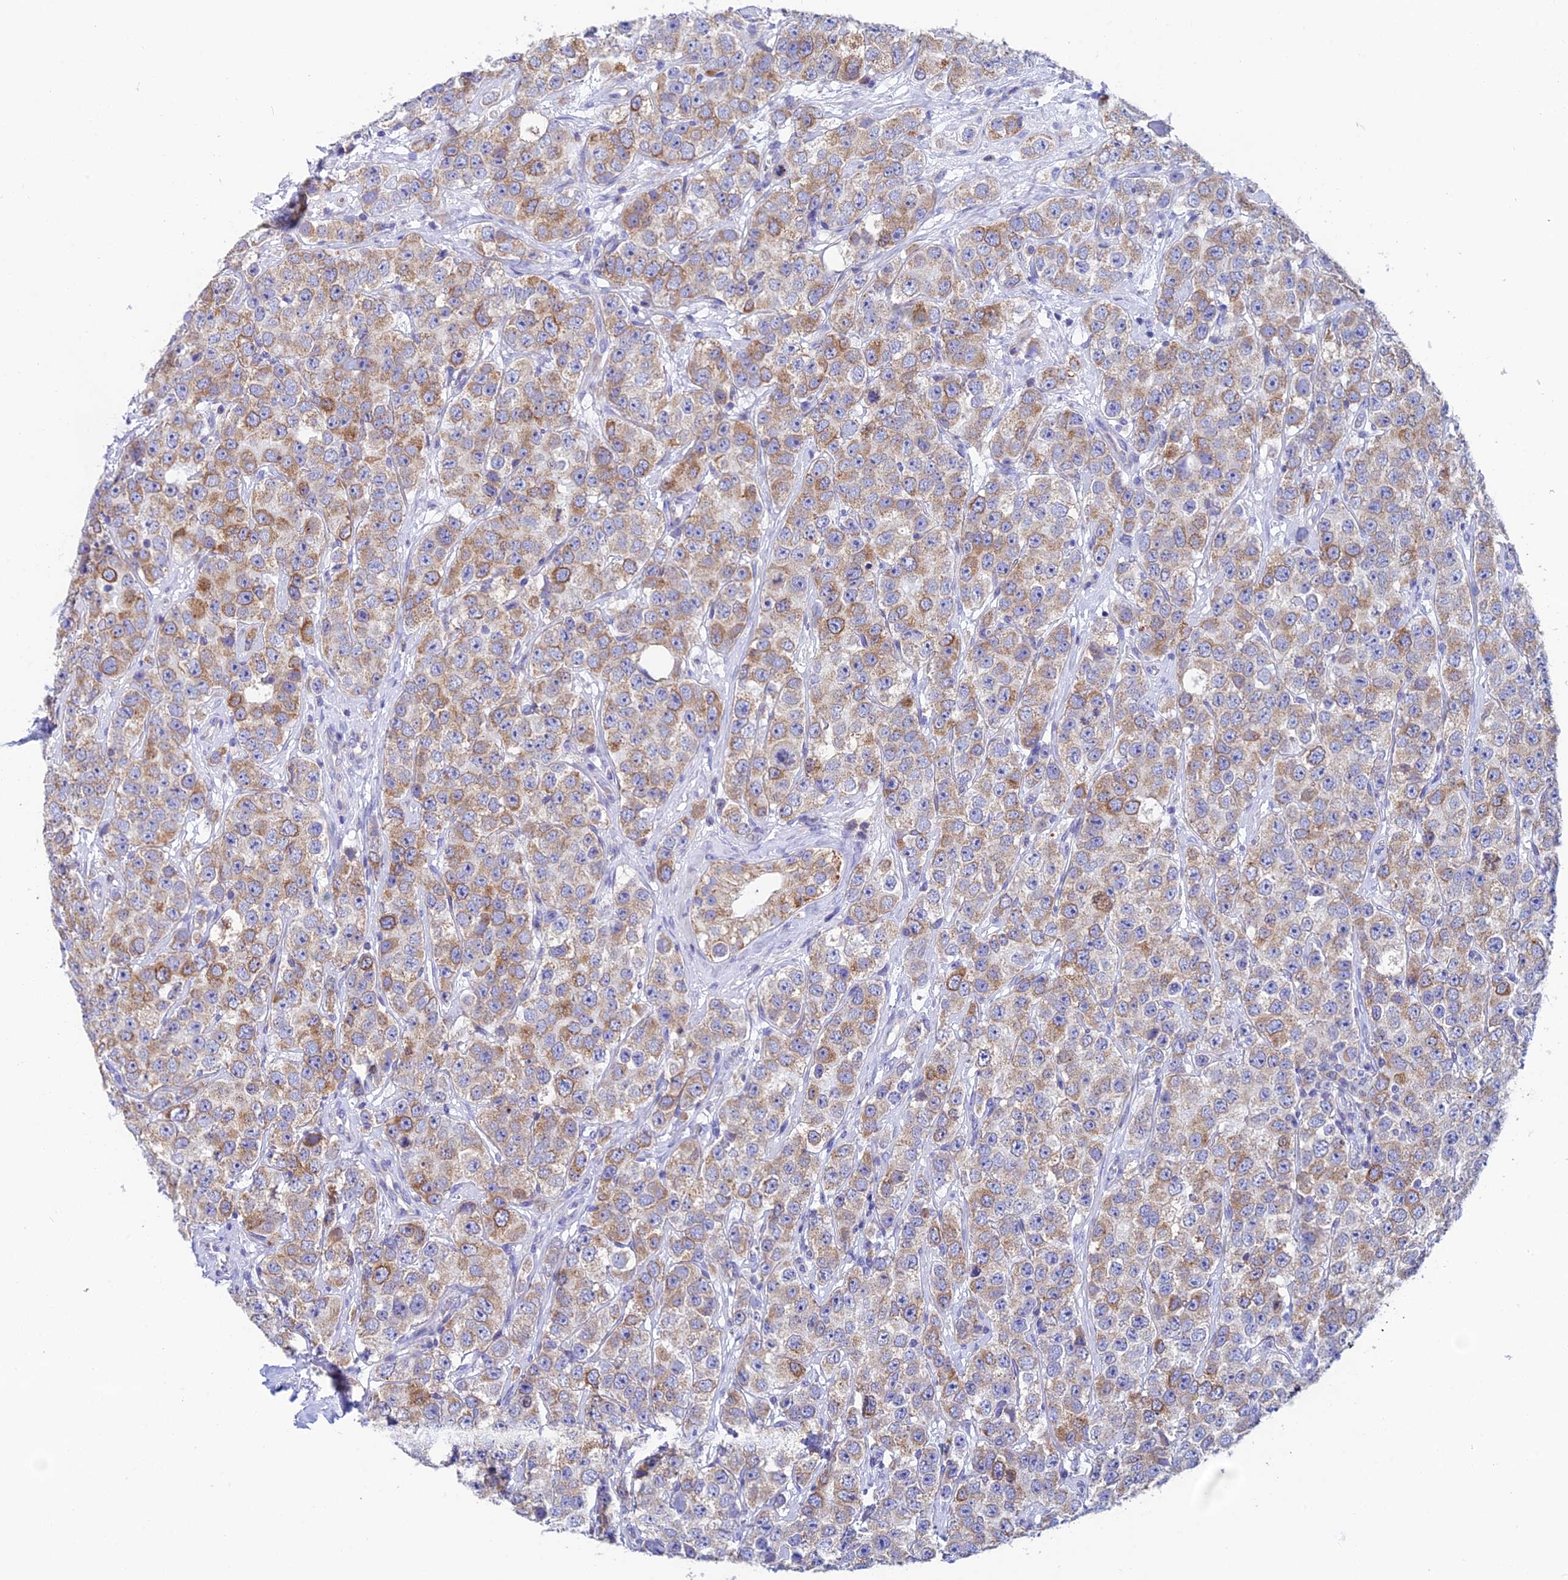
{"staining": {"intensity": "moderate", "quantity": "25%-75%", "location": "cytoplasmic/membranous"}, "tissue": "testis cancer", "cell_type": "Tumor cells", "image_type": "cancer", "snomed": [{"axis": "morphology", "description": "Seminoma, NOS"}, {"axis": "topography", "description": "Testis"}], "caption": "A brown stain labels moderate cytoplasmic/membranous positivity of a protein in testis cancer tumor cells. (IHC, brightfield microscopy, high magnification).", "gene": "REEP4", "patient": {"sex": "male", "age": 28}}